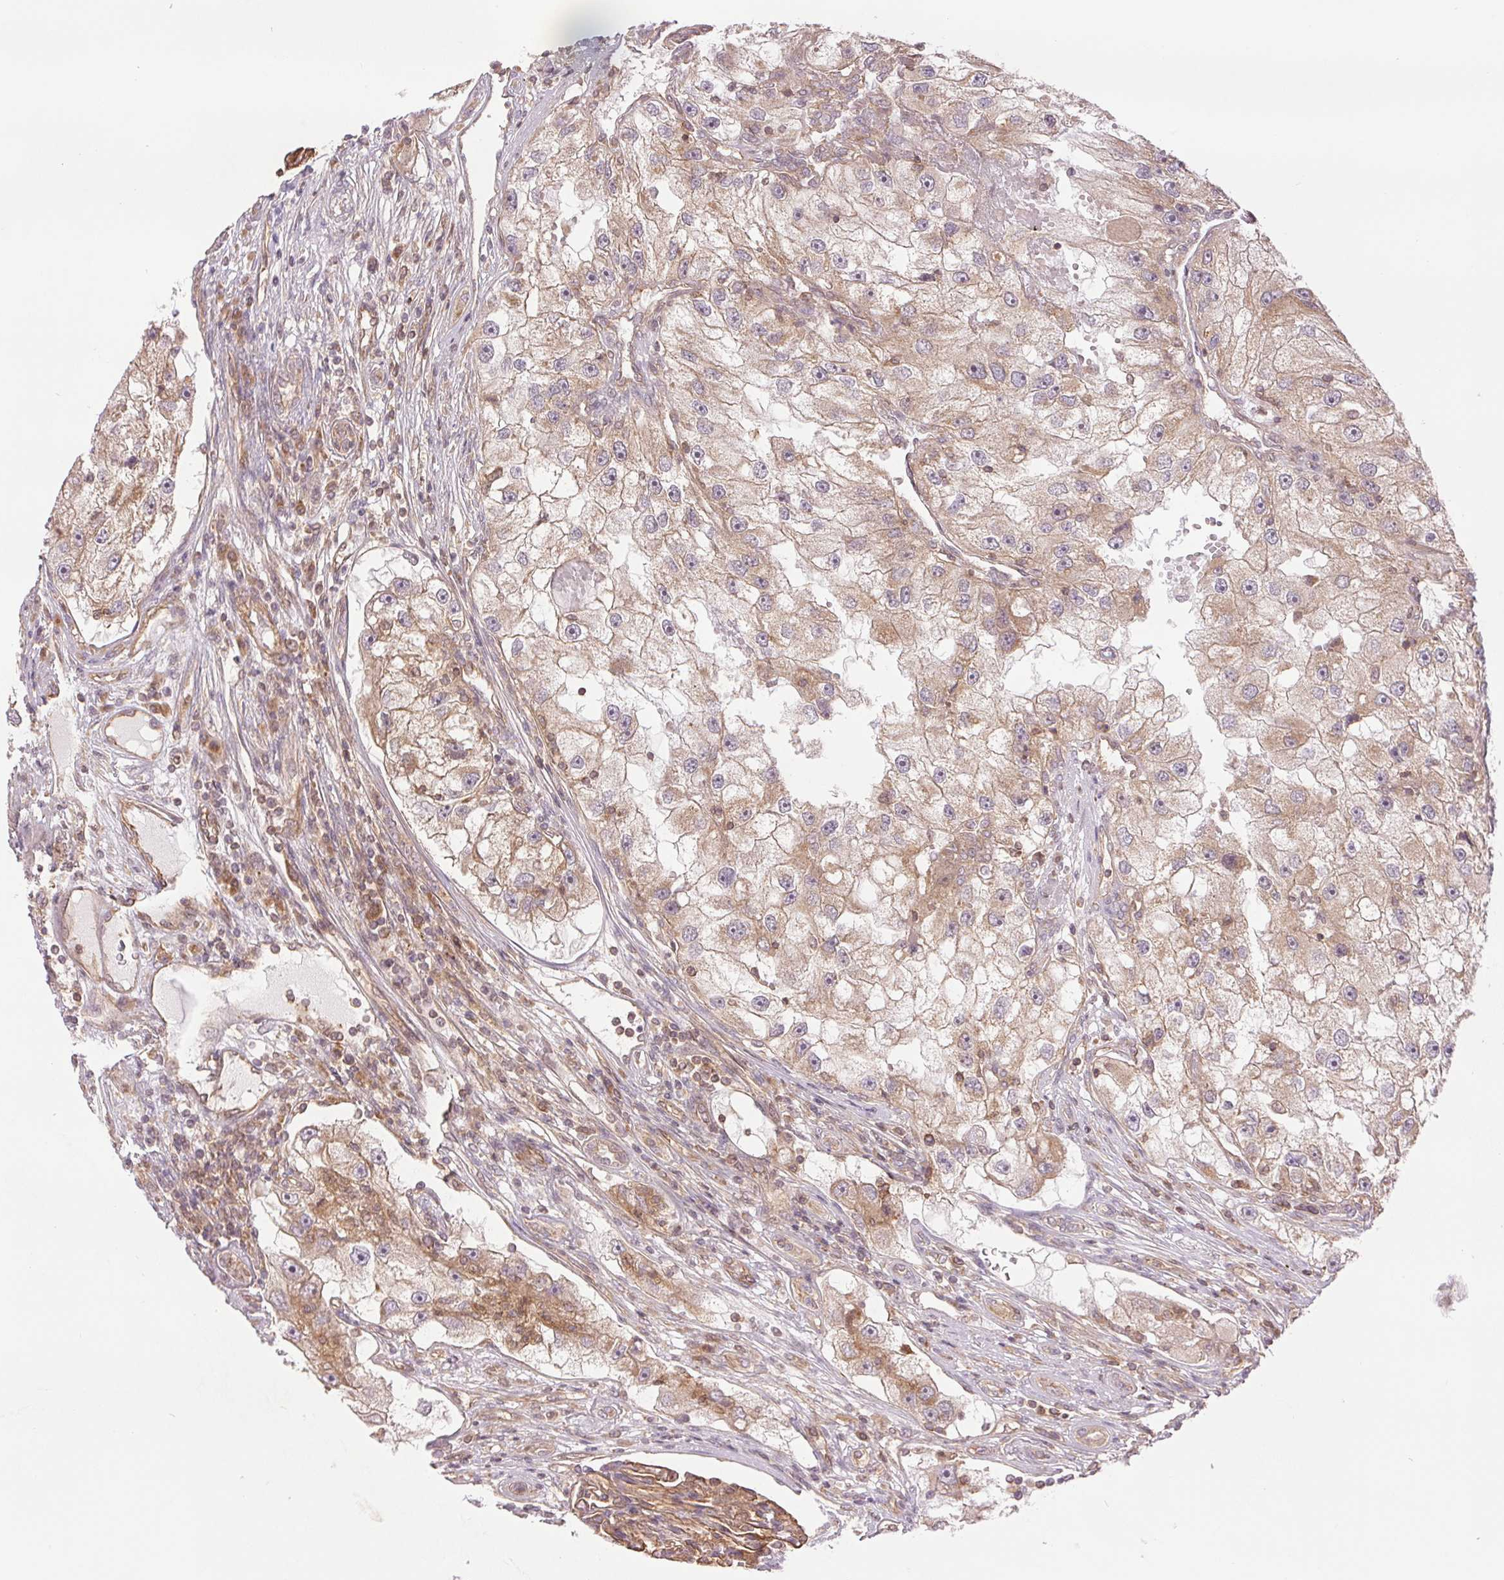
{"staining": {"intensity": "weak", "quantity": ">75%", "location": "cytoplasmic/membranous"}, "tissue": "renal cancer", "cell_type": "Tumor cells", "image_type": "cancer", "snomed": [{"axis": "morphology", "description": "Adenocarcinoma, NOS"}, {"axis": "topography", "description": "Kidney"}], "caption": "Renal adenocarcinoma tissue shows weak cytoplasmic/membranous positivity in about >75% of tumor cells Nuclei are stained in blue.", "gene": "STARD7", "patient": {"sex": "male", "age": 63}}